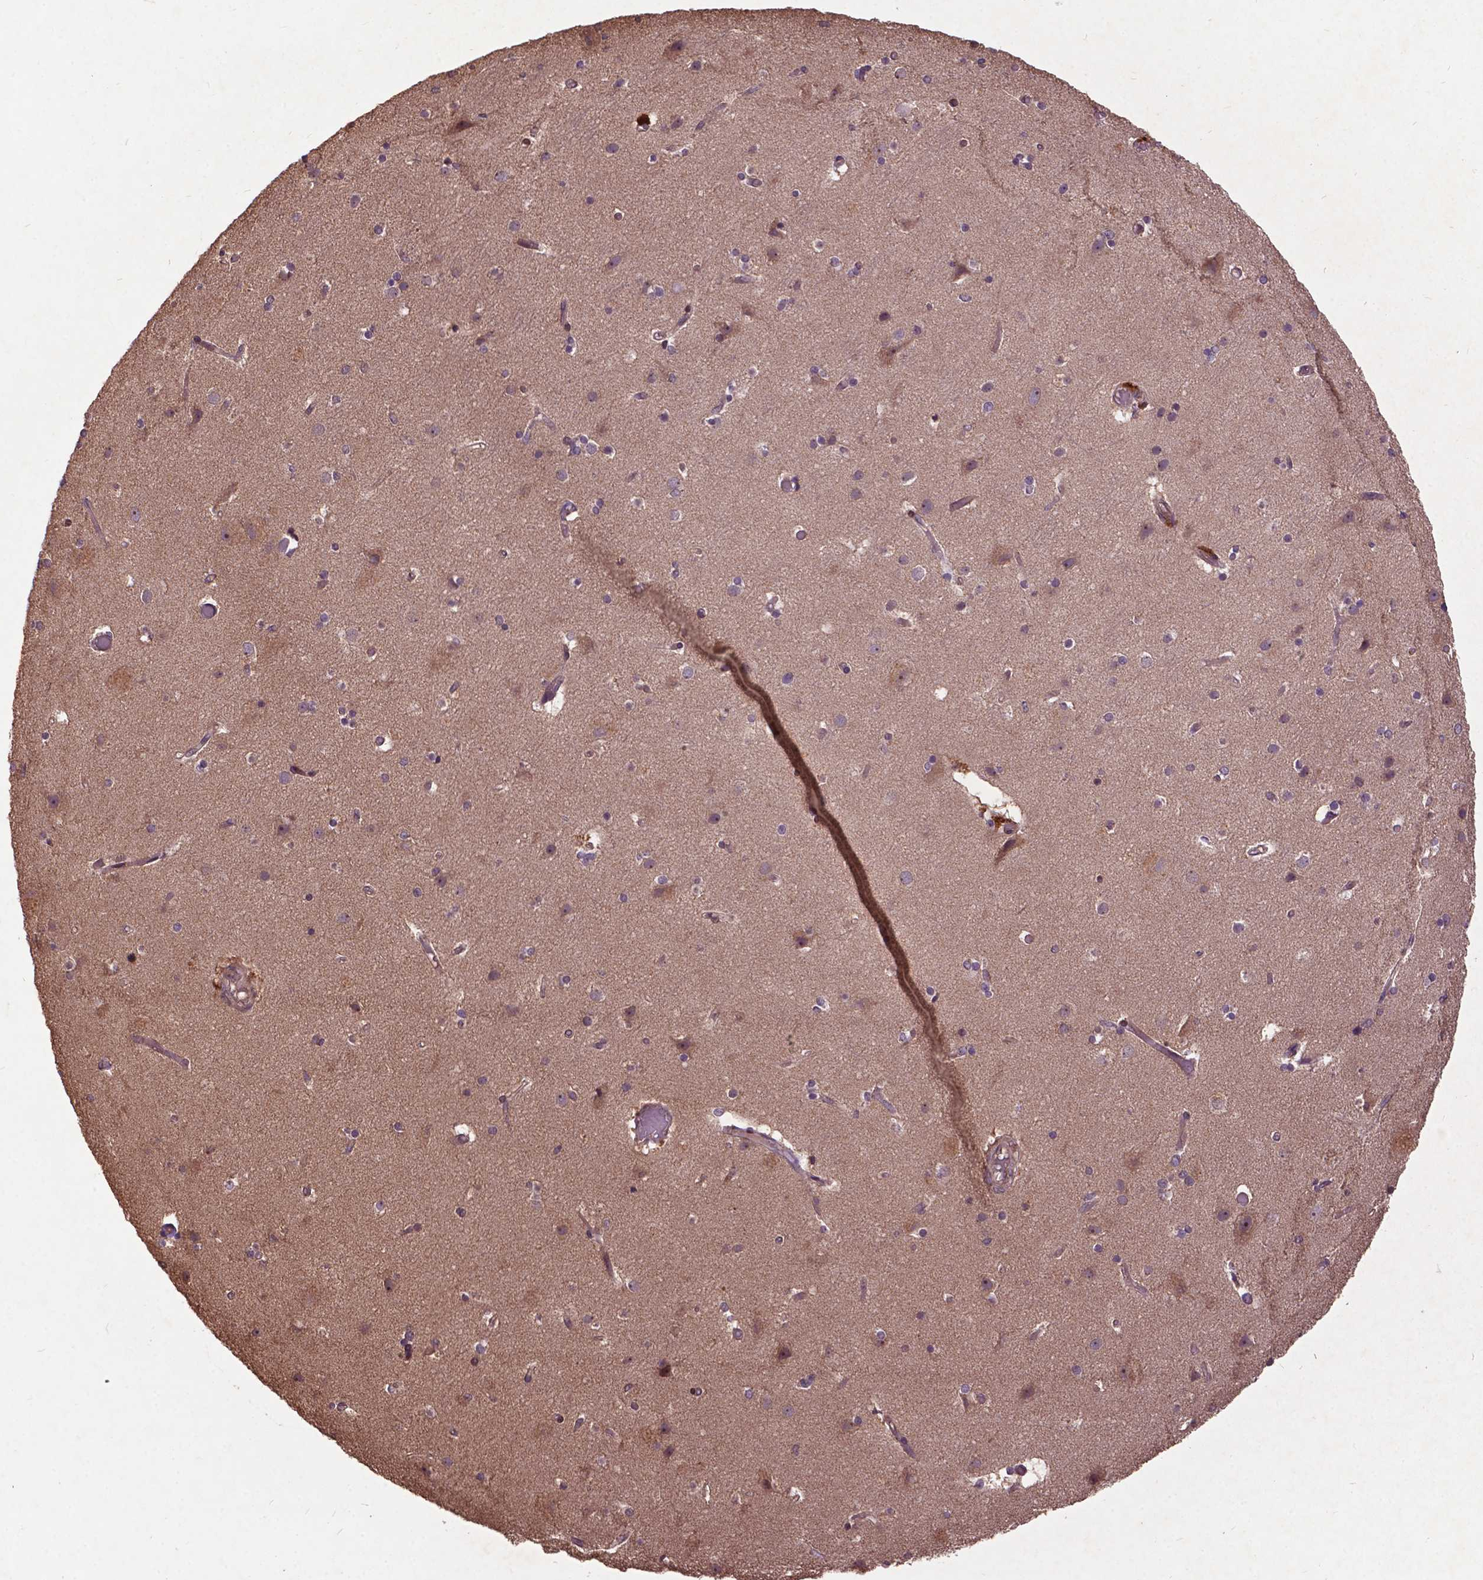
{"staining": {"intensity": "weak", "quantity": "25%-75%", "location": "cytoplasmic/membranous"}, "tissue": "cerebral cortex", "cell_type": "Endothelial cells", "image_type": "normal", "snomed": [{"axis": "morphology", "description": "Normal tissue, NOS"}, {"axis": "topography", "description": "Cerebral cortex"}], "caption": "IHC photomicrograph of unremarkable cerebral cortex stained for a protein (brown), which shows low levels of weak cytoplasmic/membranous staining in approximately 25%-75% of endothelial cells.", "gene": "AP1S3", "patient": {"sex": "female", "age": 52}}